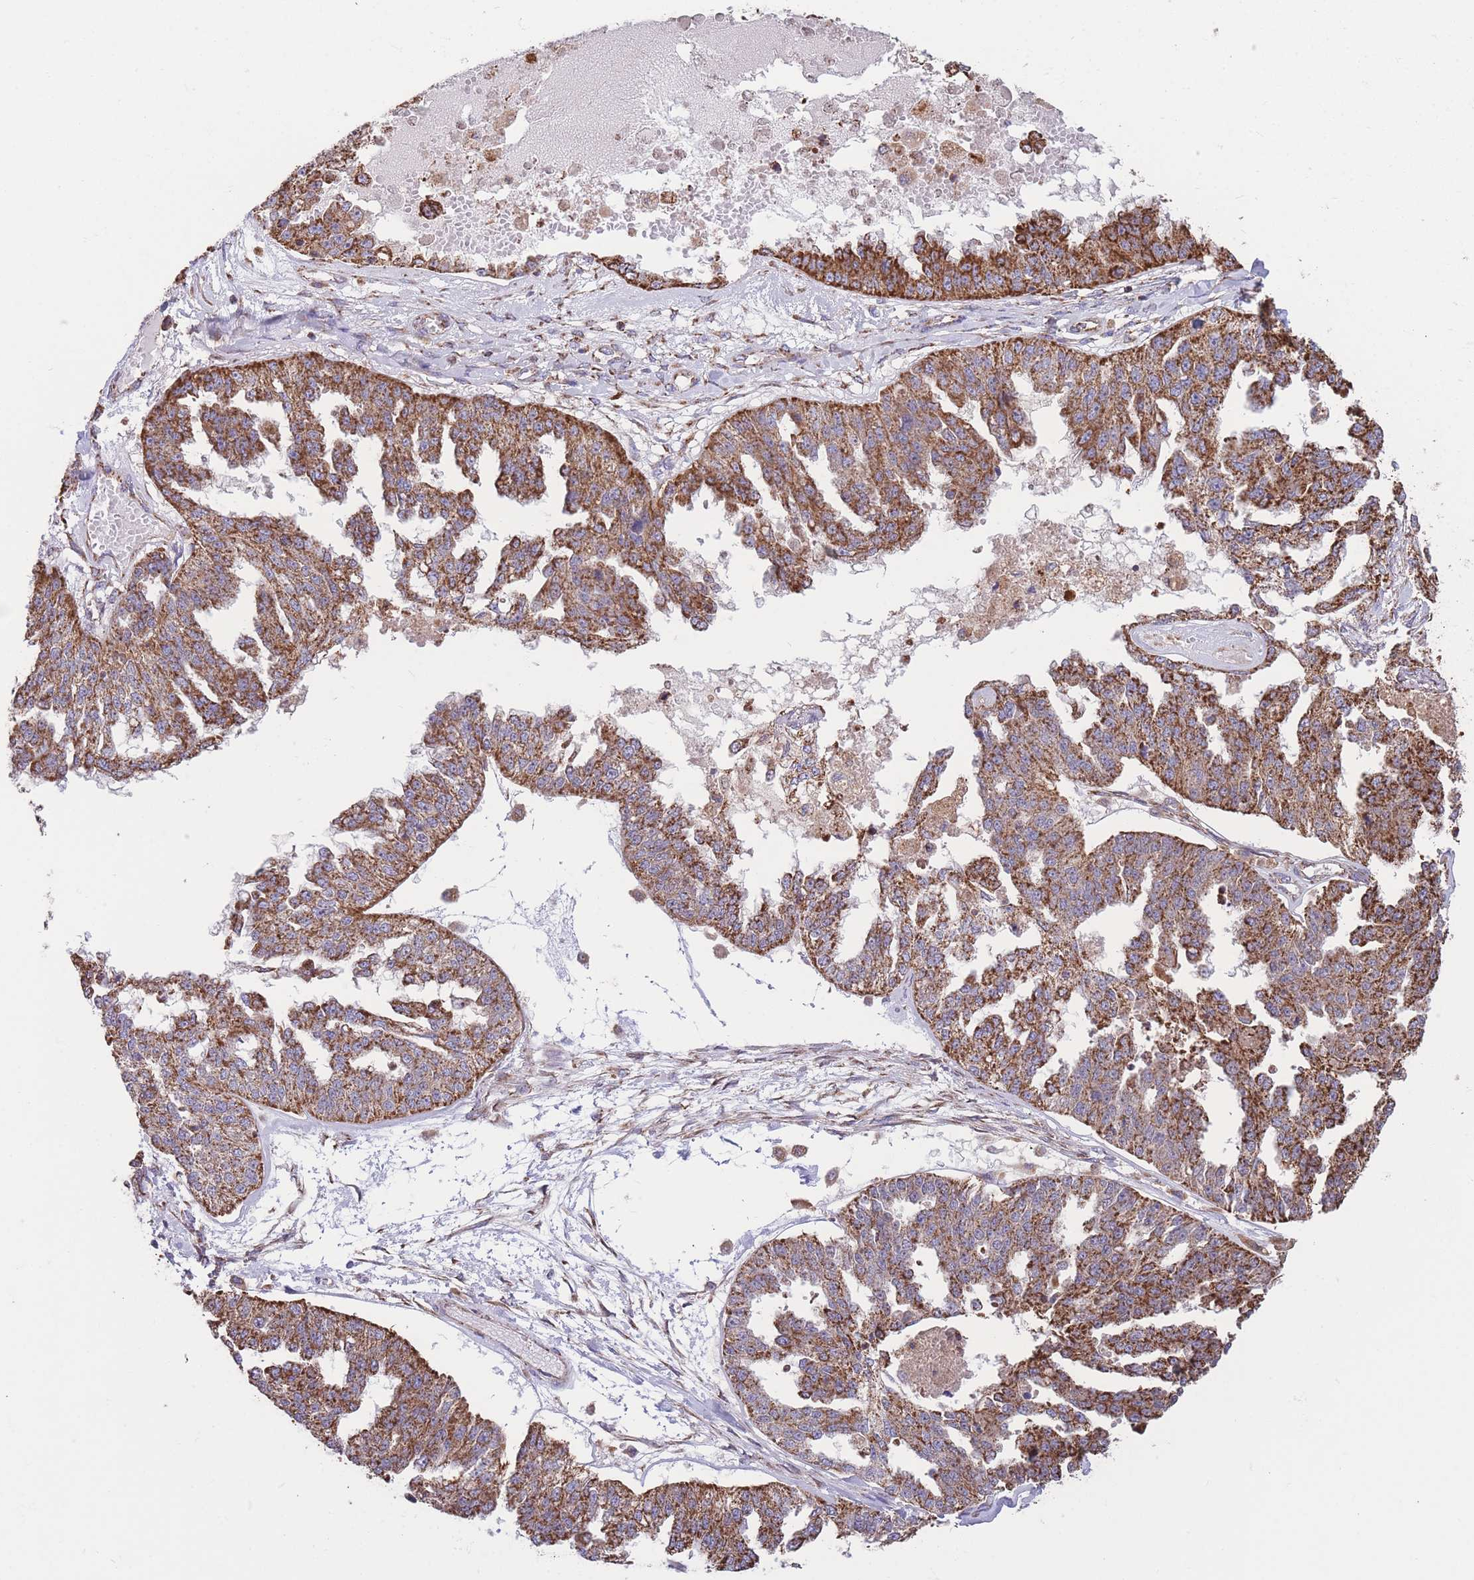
{"staining": {"intensity": "strong", "quantity": ">75%", "location": "cytoplasmic/membranous"}, "tissue": "ovarian cancer", "cell_type": "Tumor cells", "image_type": "cancer", "snomed": [{"axis": "morphology", "description": "Cystadenocarcinoma, serous, NOS"}, {"axis": "topography", "description": "Ovary"}], "caption": "Human ovarian cancer (serous cystadenocarcinoma) stained for a protein (brown) reveals strong cytoplasmic/membranous positive expression in approximately >75% of tumor cells.", "gene": "FKBP8", "patient": {"sex": "female", "age": 58}}